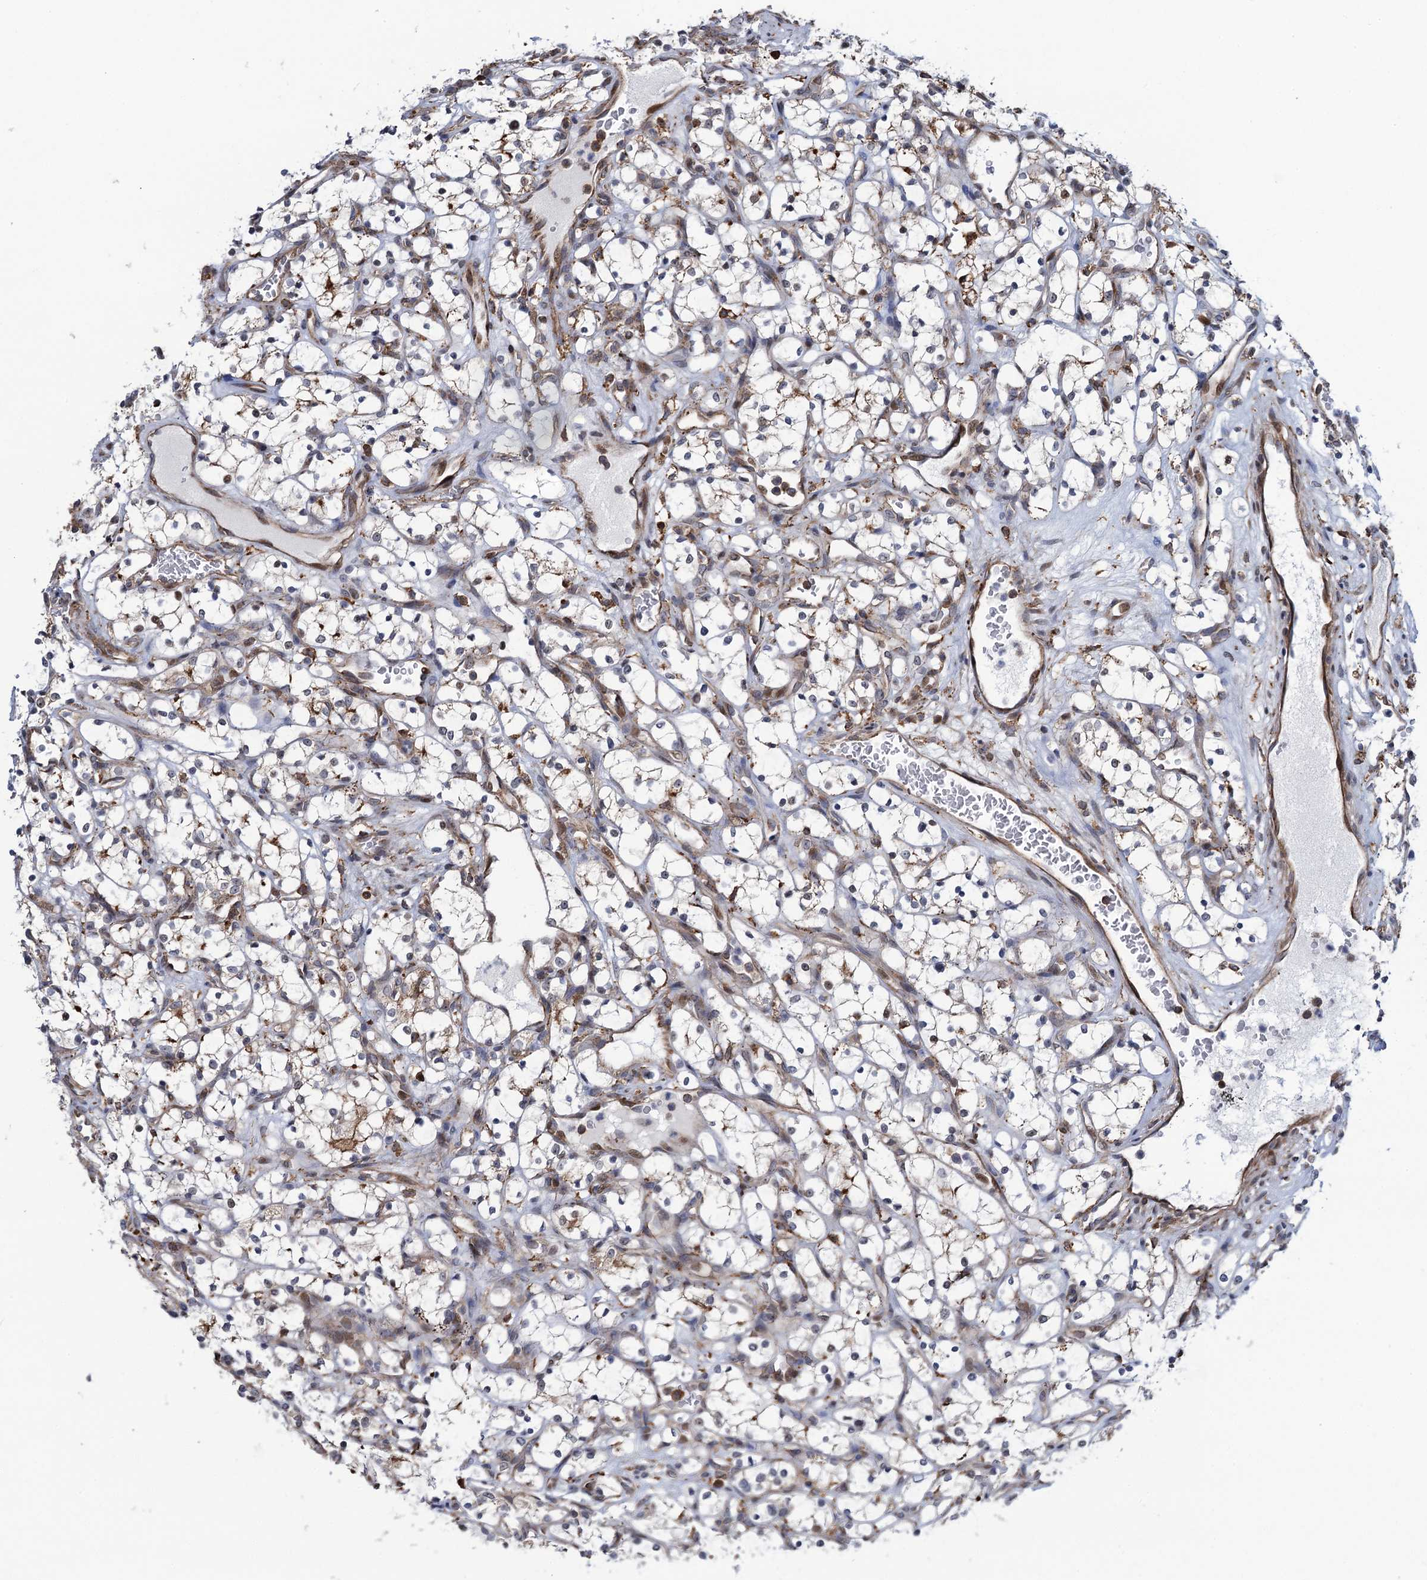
{"staining": {"intensity": "negative", "quantity": "none", "location": "none"}, "tissue": "renal cancer", "cell_type": "Tumor cells", "image_type": "cancer", "snomed": [{"axis": "morphology", "description": "Adenocarcinoma, NOS"}, {"axis": "topography", "description": "Kidney"}], "caption": "Immunohistochemical staining of adenocarcinoma (renal) shows no significant expression in tumor cells.", "gene": "CCDC102A", "patient": {"sex": "female", "age": 69}}